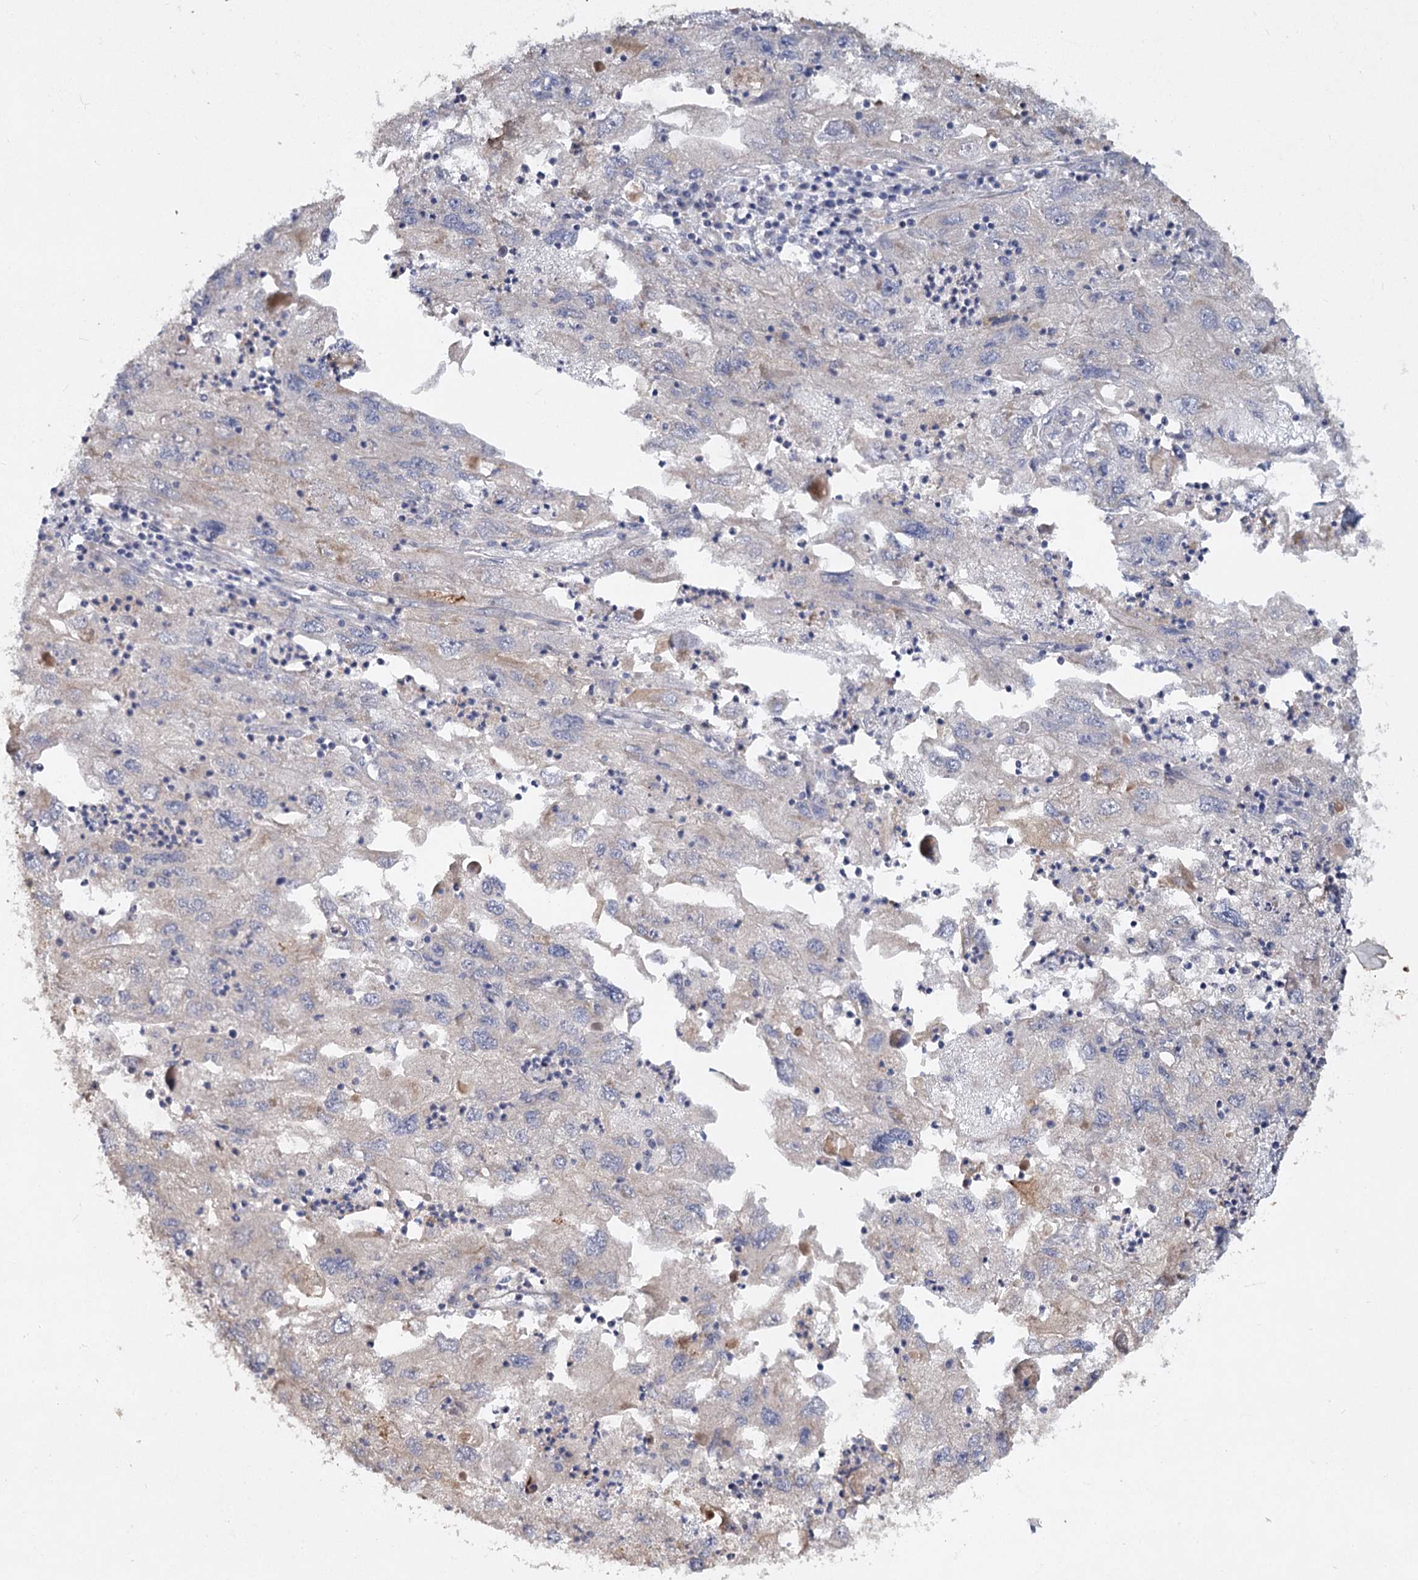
{"staining": {"intensity": "negative", "quantity": "none", "location": "none"}, "tissue": "endometrial cancer", "cell_type": "Tumor cells", "image_type": "cancer", "snomed": [{"axis": "morphology", "description": "Adenocarcinoma, NOS"}, {"axis": "topography", "description": "Endometrium"}], "caption": "The micrograph demonstrates no significant staining in tumor cells of adenocarcinoma (endometrial).", "gene": "ANGPTL5", "patient": {"sex": "female", "age": 49}}